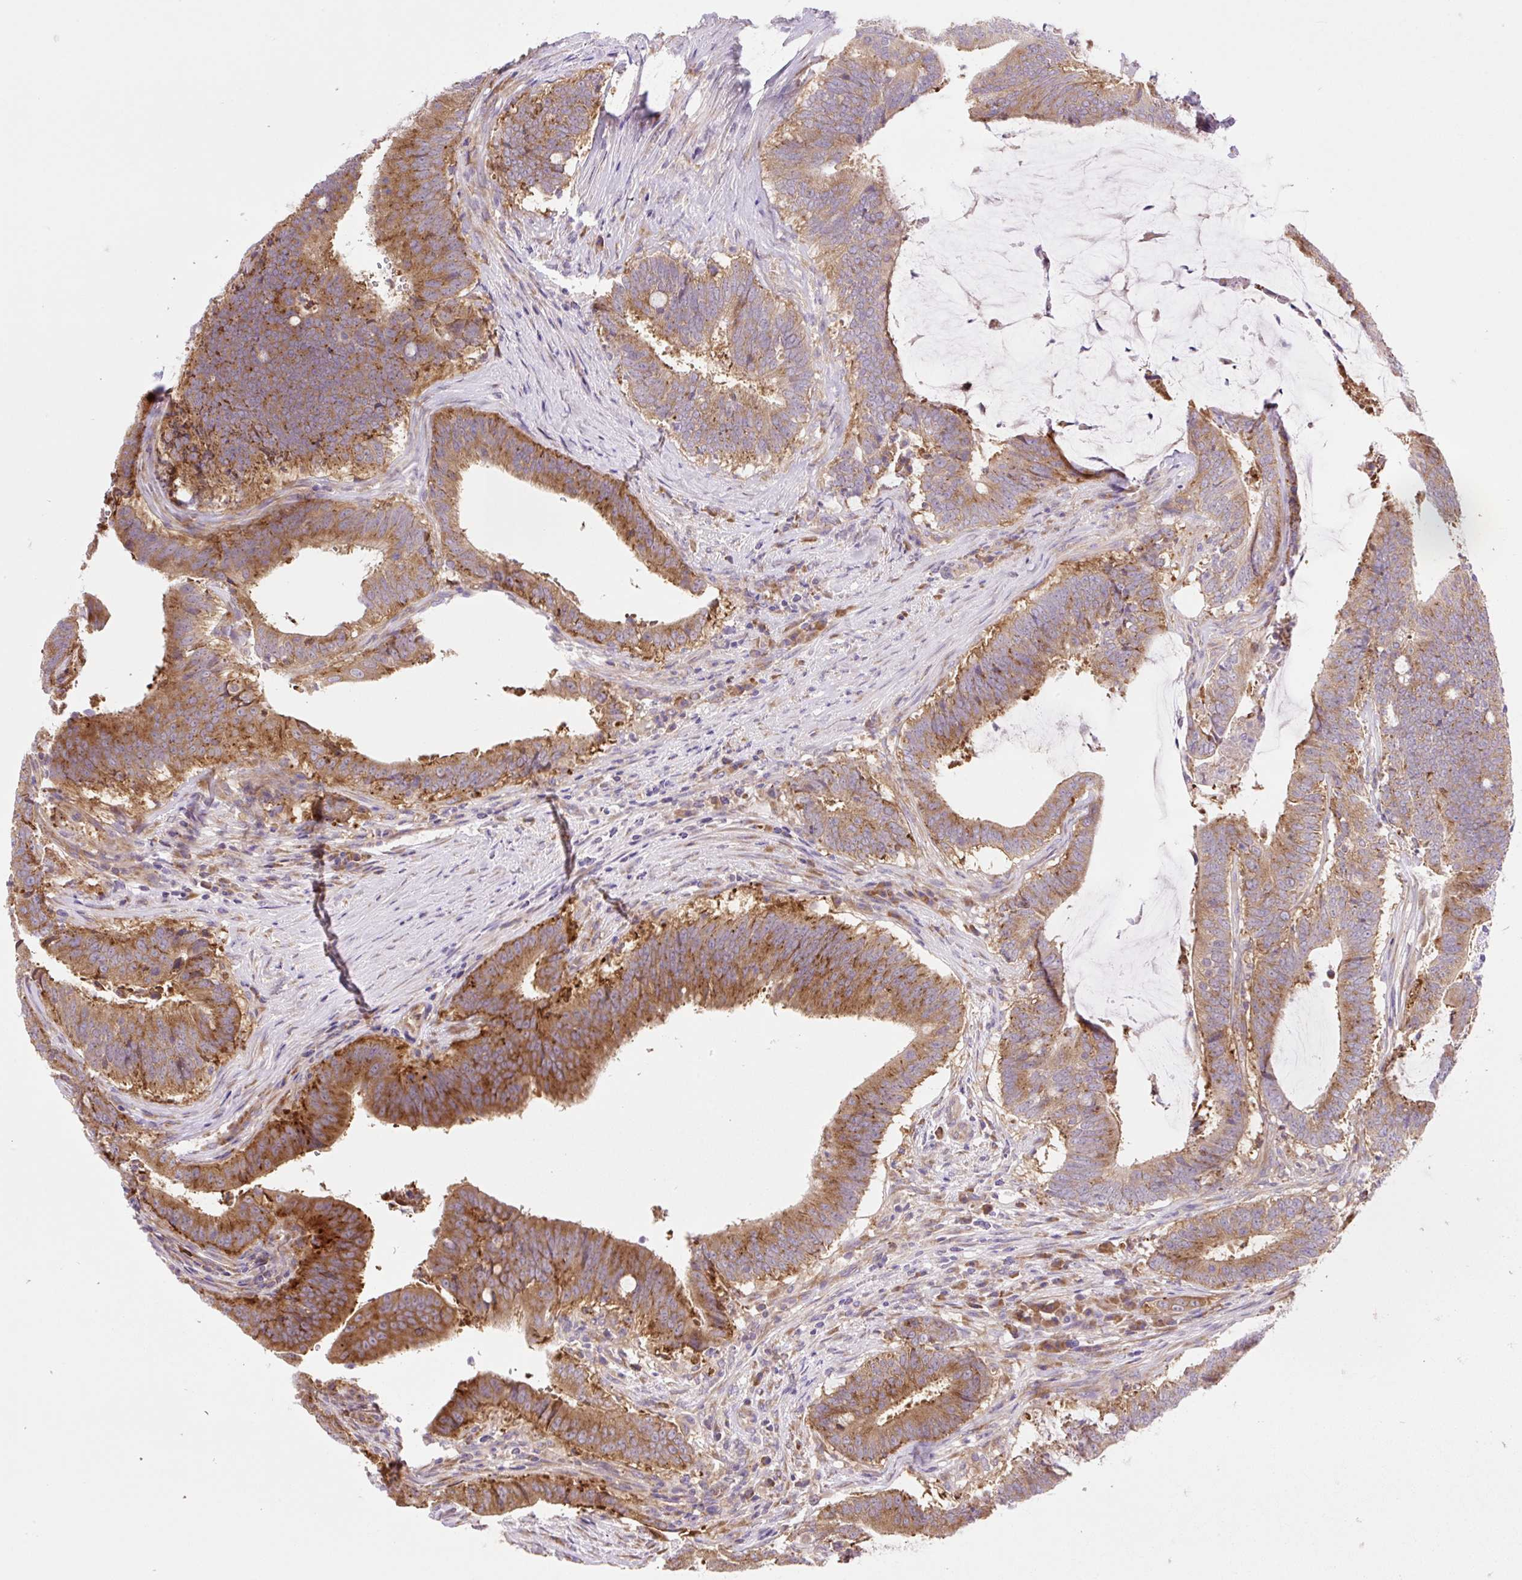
{"staining": {"intensity": "moderate", "quantity": ">75%", "location": "cytoplasmic/membranous"}, "tissue": "colorectal cancer", "cell_type": "Tumor cells", "image_type": "cancer", "snomed": [{"axis": "morphology", "description": "Adenocarcinoma, NOS"}, {"axis": "topography", "description": "Colon"}], "caption": "A brown stain shows moderate cytoplasmic/membranous staining of a protein in human colorectal cancer (adenocarcinoma) tumor cells.", "gene": "GPR45", "patient": {"sex": "female", "age": 43}}